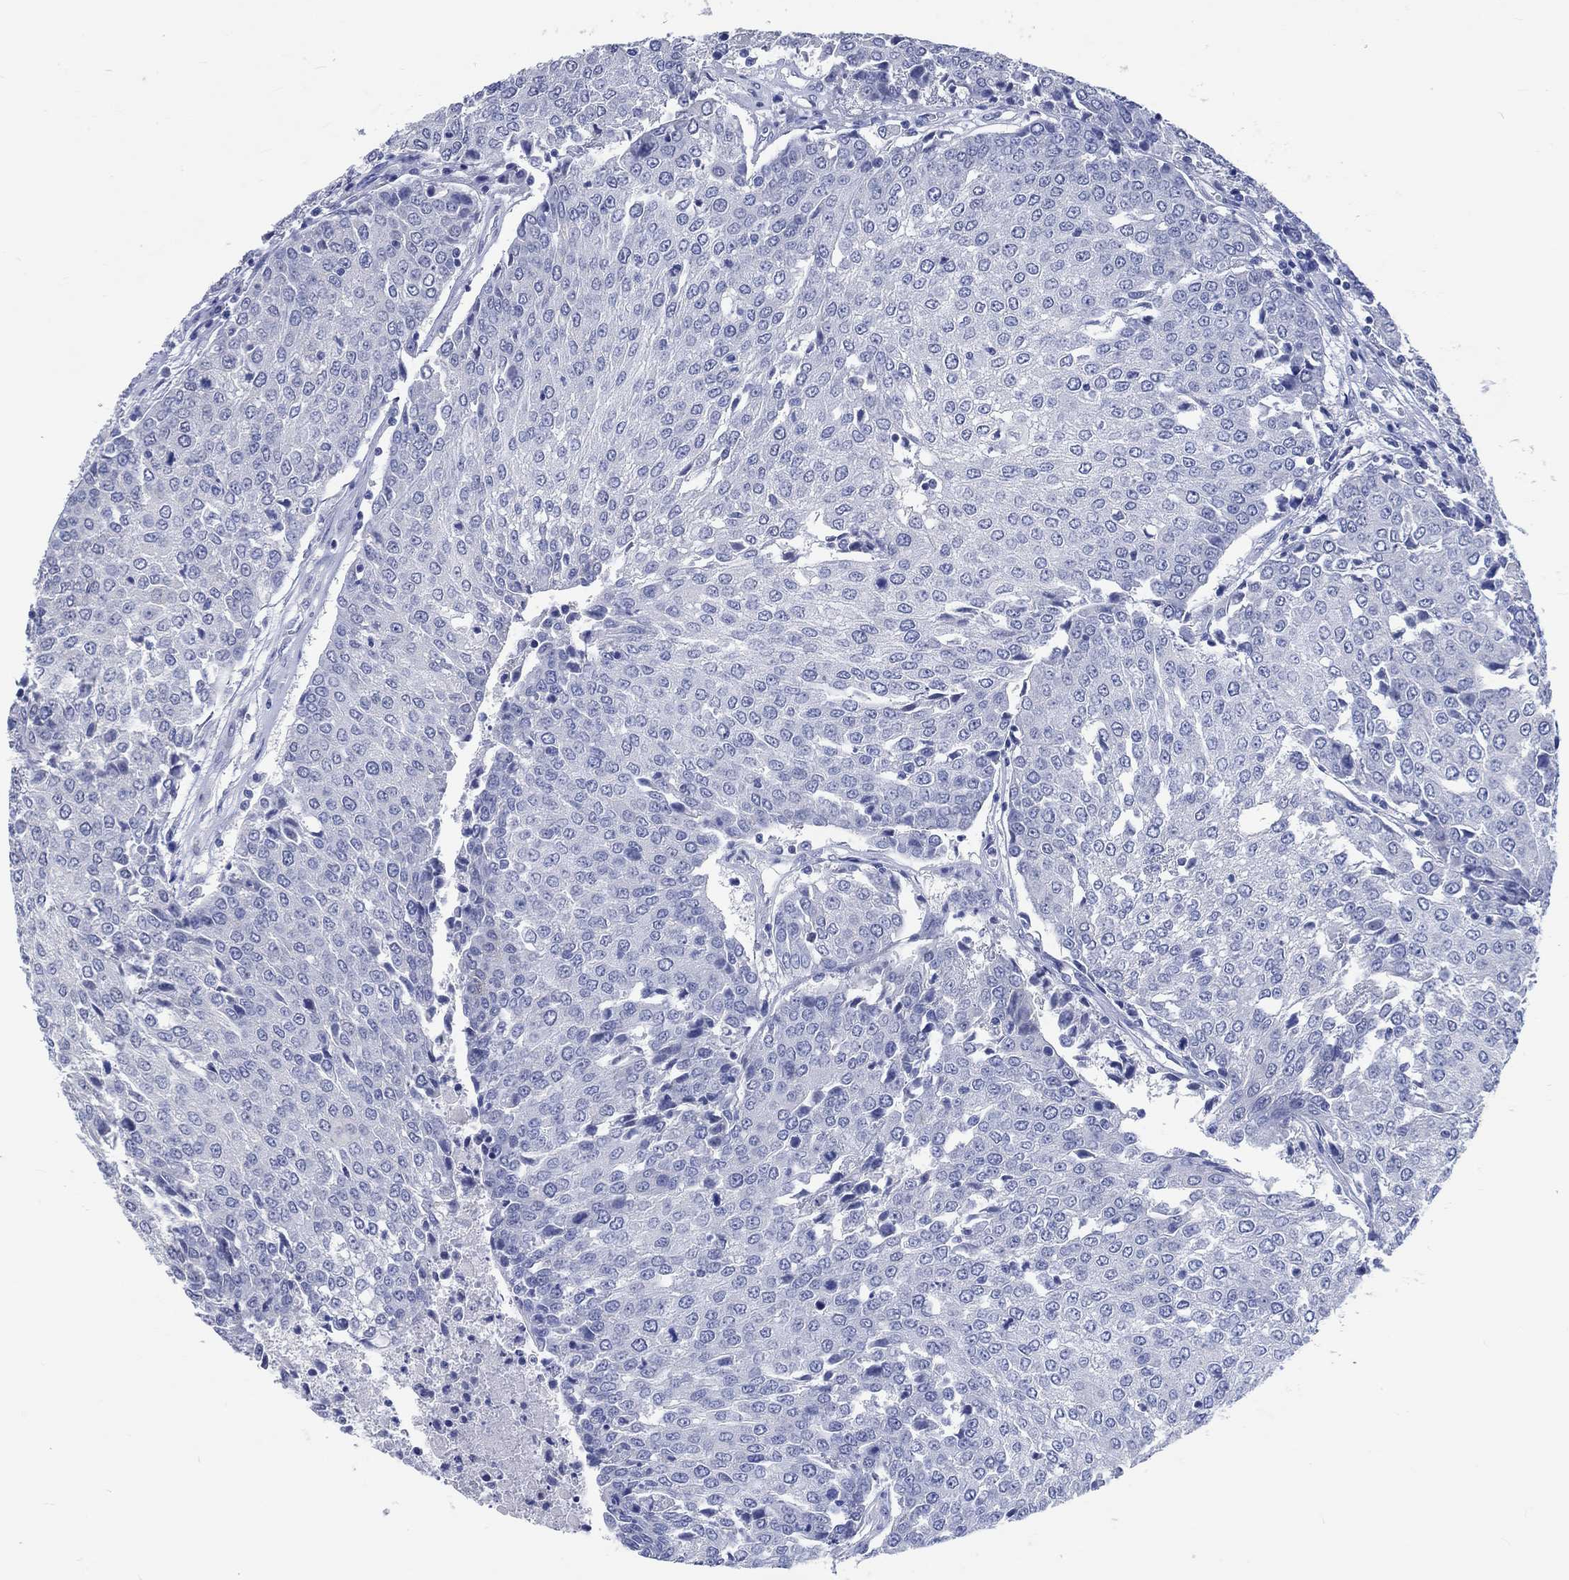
{"staining": {"intensity": "negative", "quantity": "none", "location": "none"}, "tissue": "urothelial cancer", "cell_type": "Tumor cells", "image_type": "cancer", "snomed": [{"axis": "morphology", "description": "Urothelial carcinoma, High grade"}, {"axis": "topography", "description": "Urinary bladder"}], "caption": "Urothelial cancer was stained to show a protein in brown. There is no significant expression in tumor cells.", "gene": "C4orf47", "patient": {"sex": "female", "age": 85}}